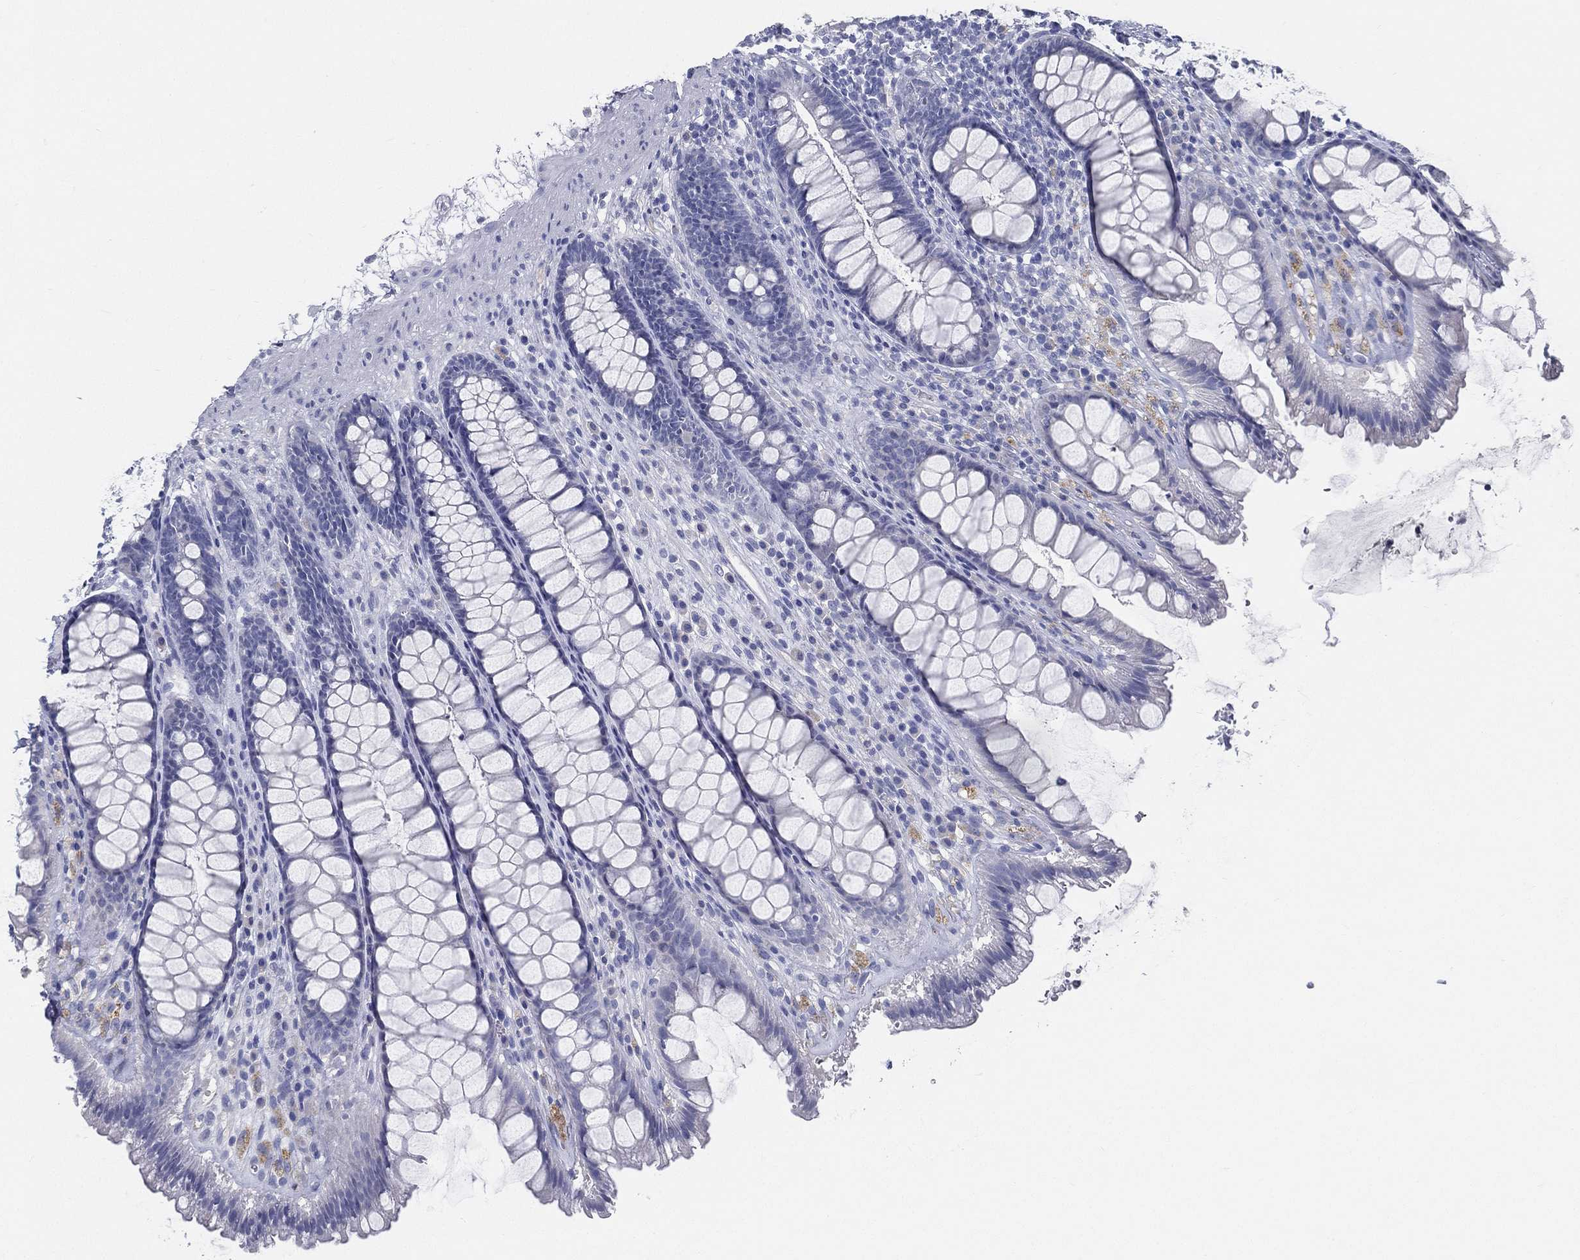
{"staining": {"intensity": "negative", "quantity": "none", "location": "none"}, "tissue": "rectum", "cell_type": "Glandular cells", "image_type": "normal", "snomed": [{"axis": "morphology", "description": "Normal tissue, NOS"}, {"axis": "topography", "description": "Rectum"}], "caption": "IHC image of normal rectum: rectum stained with DAB (3,3'-diaminobenzidine) reveals no significant protein expression in glandular cells.", "gene": "STS", "patient": {"sex": "male", "age": 72}}